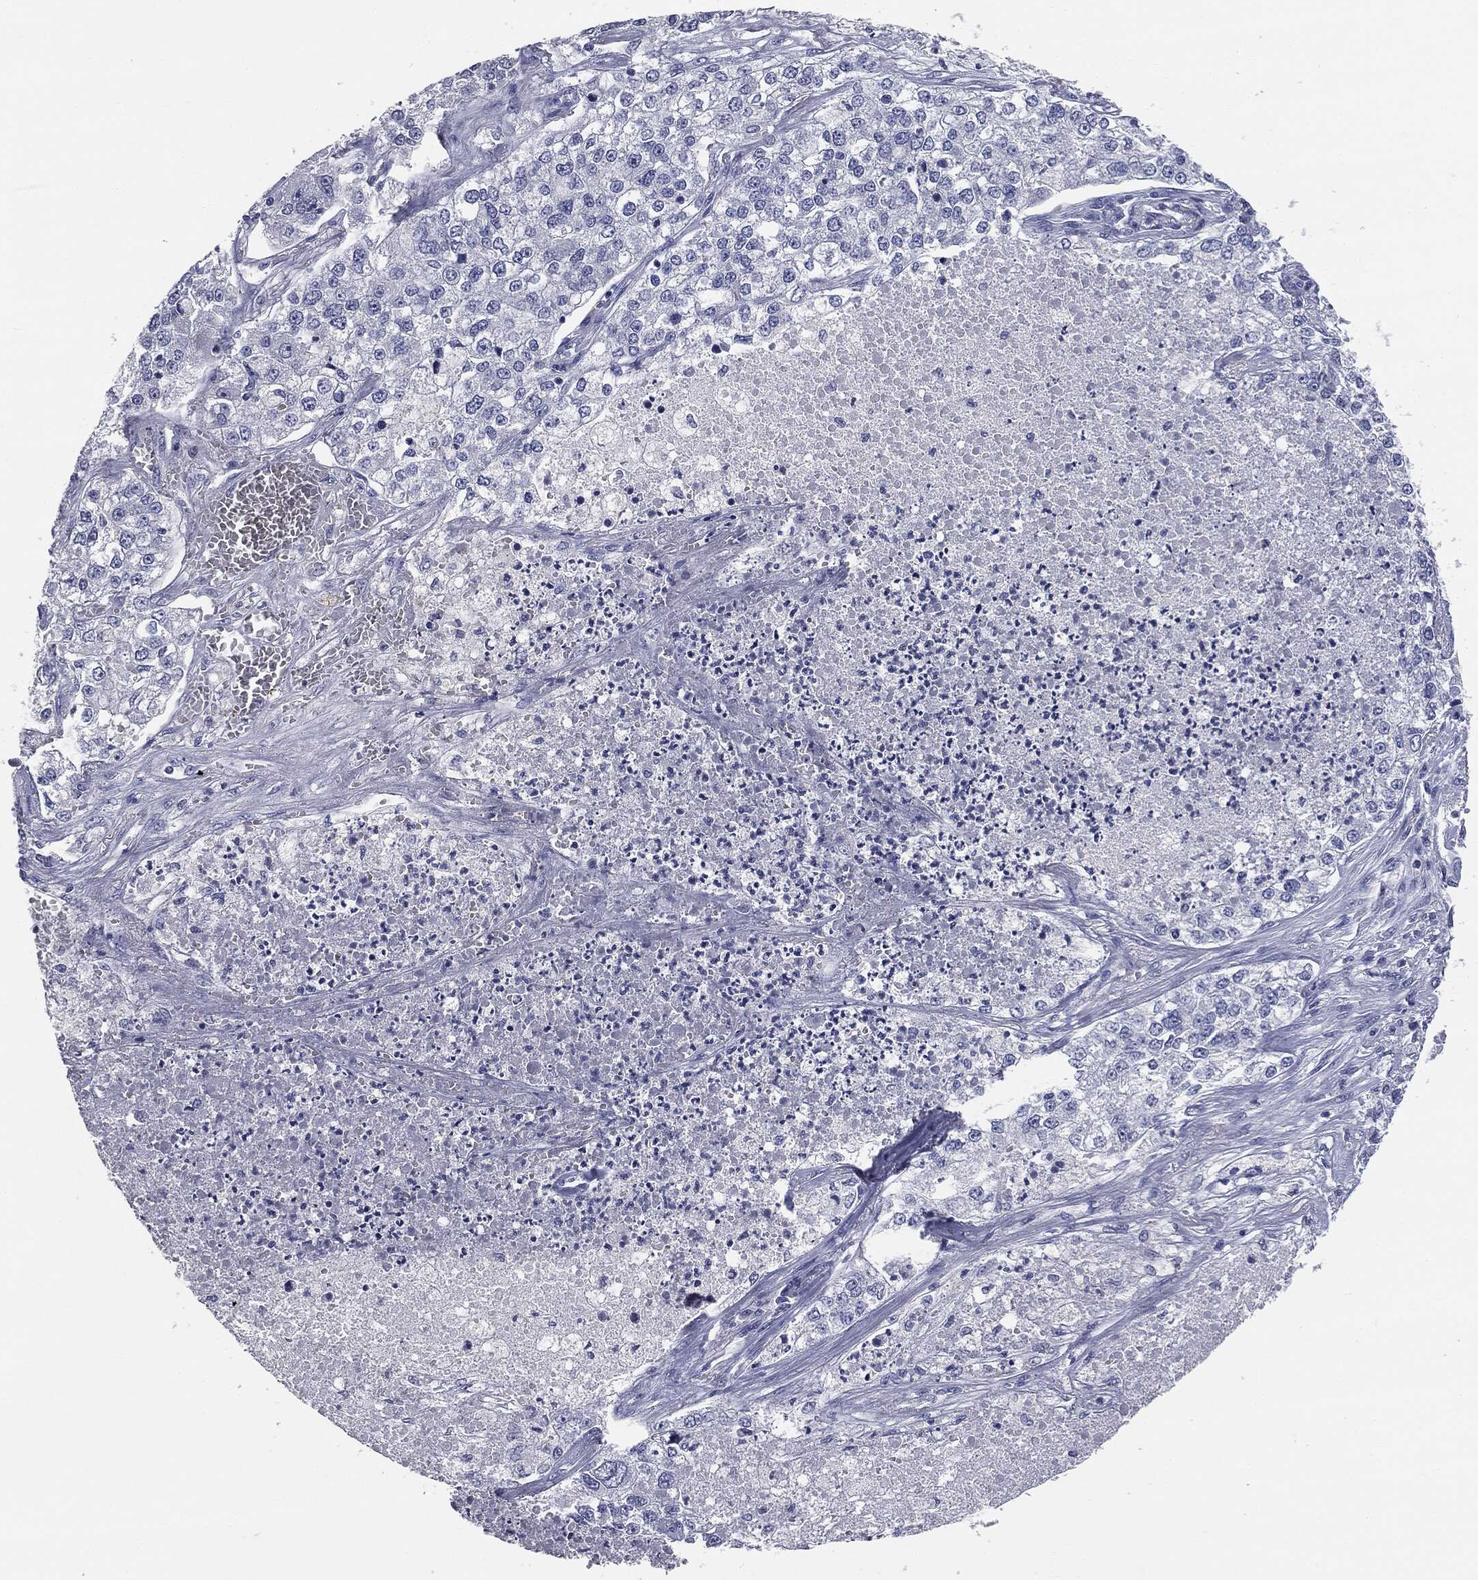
{"staining": {"intensity": "negative", "quantity": "none", "location": "none"}, "tissue": "lung cancer", "cell_type": "Tumor cells", "image_type": "cancer", "snomed": [{"axis": "morphology", "description": "Adenocarcinoma, NOS"}, {"axis": "topography", "description": "Lung"}], "caption": "Tumor cells are negative for protein expression in human lung cancer. (Stains: DAB immunohistochemistry with hematoxylin counter stain, Microscopy: brightfield microscopy at high magnification).", "gene": "AFP", "patient": {"sex": "male", "age": 49}}